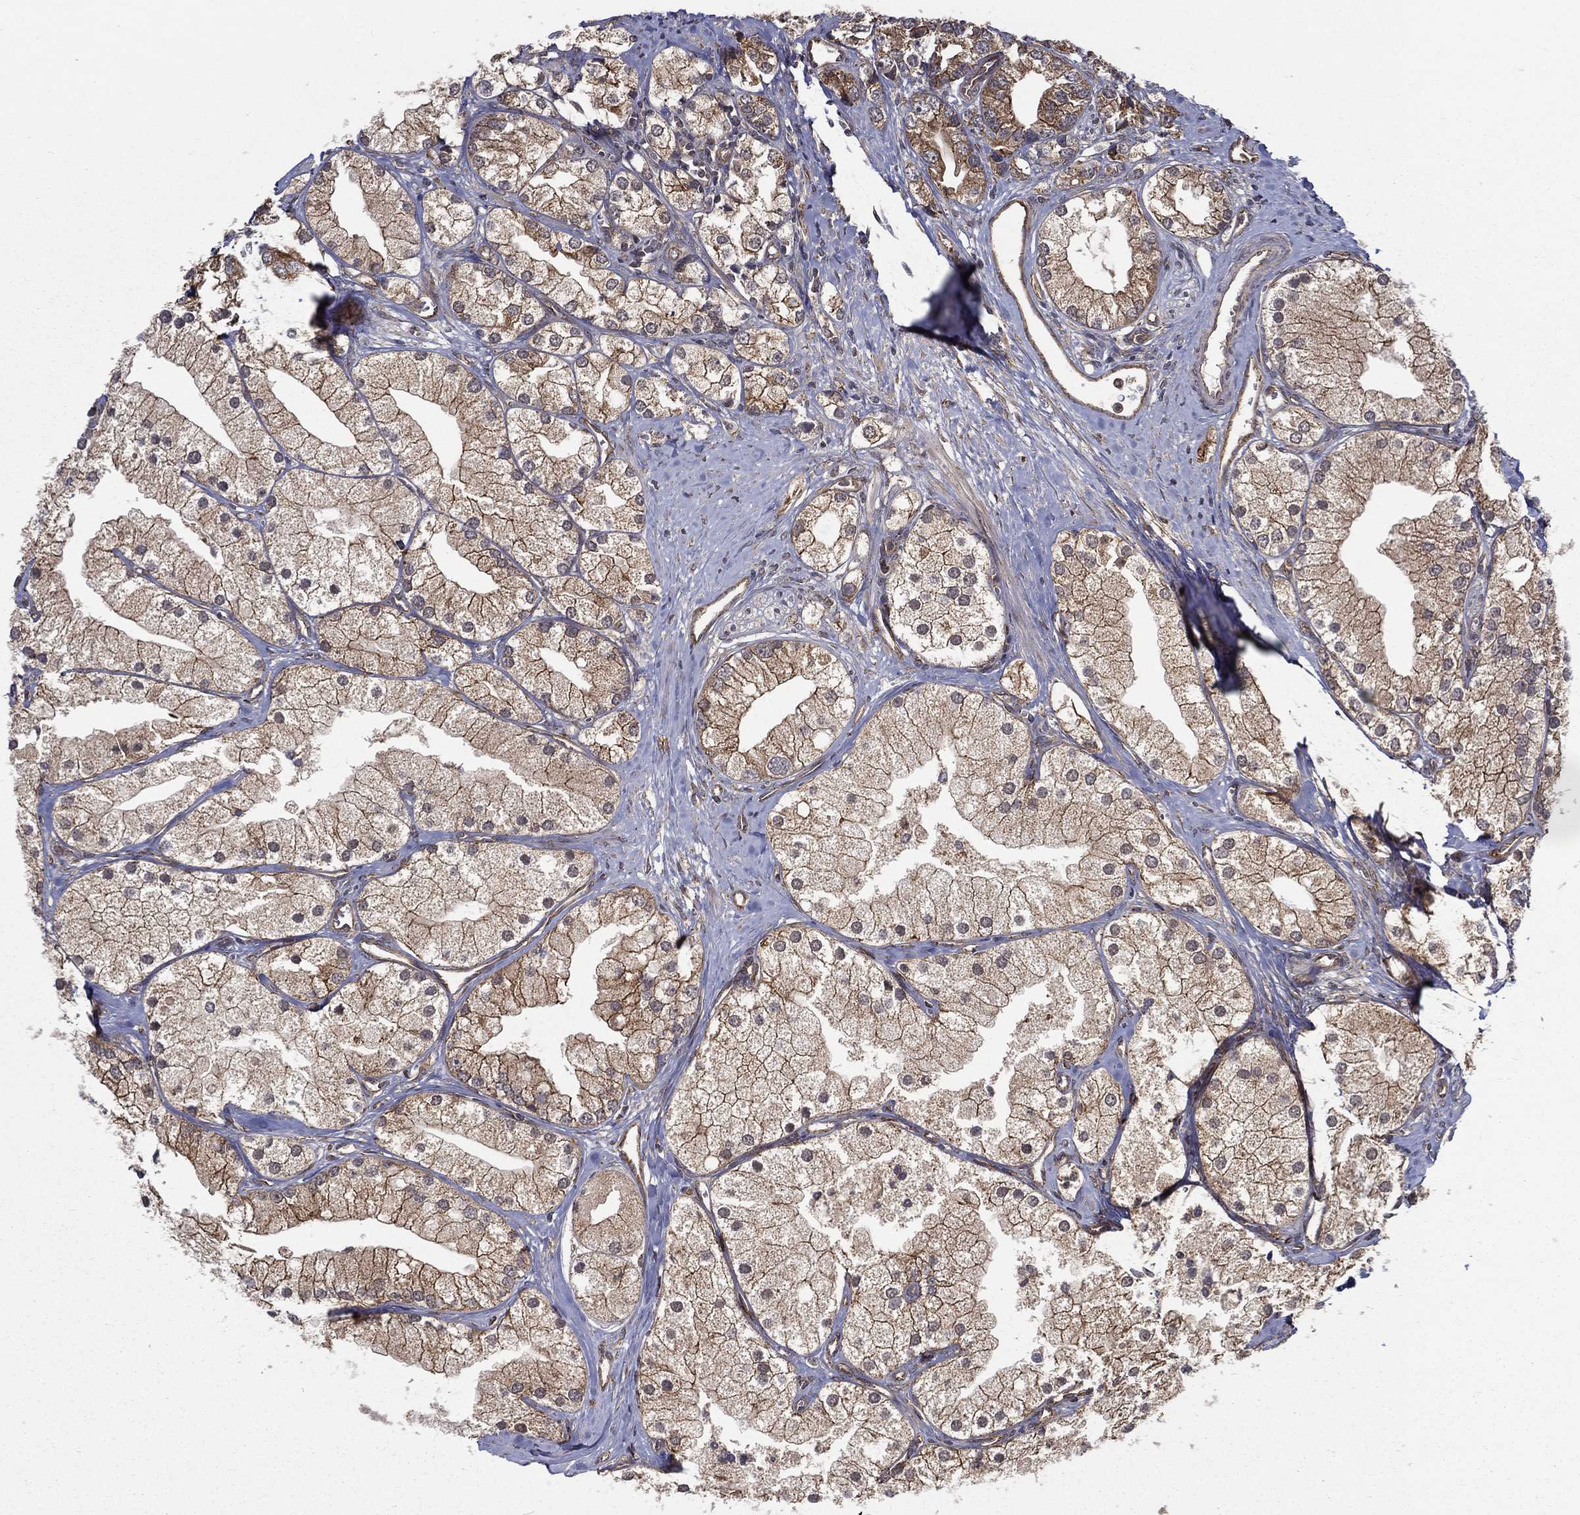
{"staining": {"intensity": "moderate", "quantity": "25%-75%", "location": "cytoplasmic/membranous"}, "tissue": "prostate cancer", "cell_type": "Tumor cells", "image_type": "cancer", "snomed": [{"axis": "morphology", "description": "Adenocarcinoma, NOS"}, {"axis": "topography", "description": "Prostate and seminal vesicle, NOS"}, {"axis": "topography", "description": "Prostate"}], "caption": "Protein analysis of prostate adenocarcinoma tissue demonstrates moderate cytoplasmic/membranous staining in approximately 25%-75% of tumor cells. Immunohistochemistry stains the protein in brown and the nuclei are stained blue.", "gene": "UACA", "patient": {"sex": "male", "age": 79}}